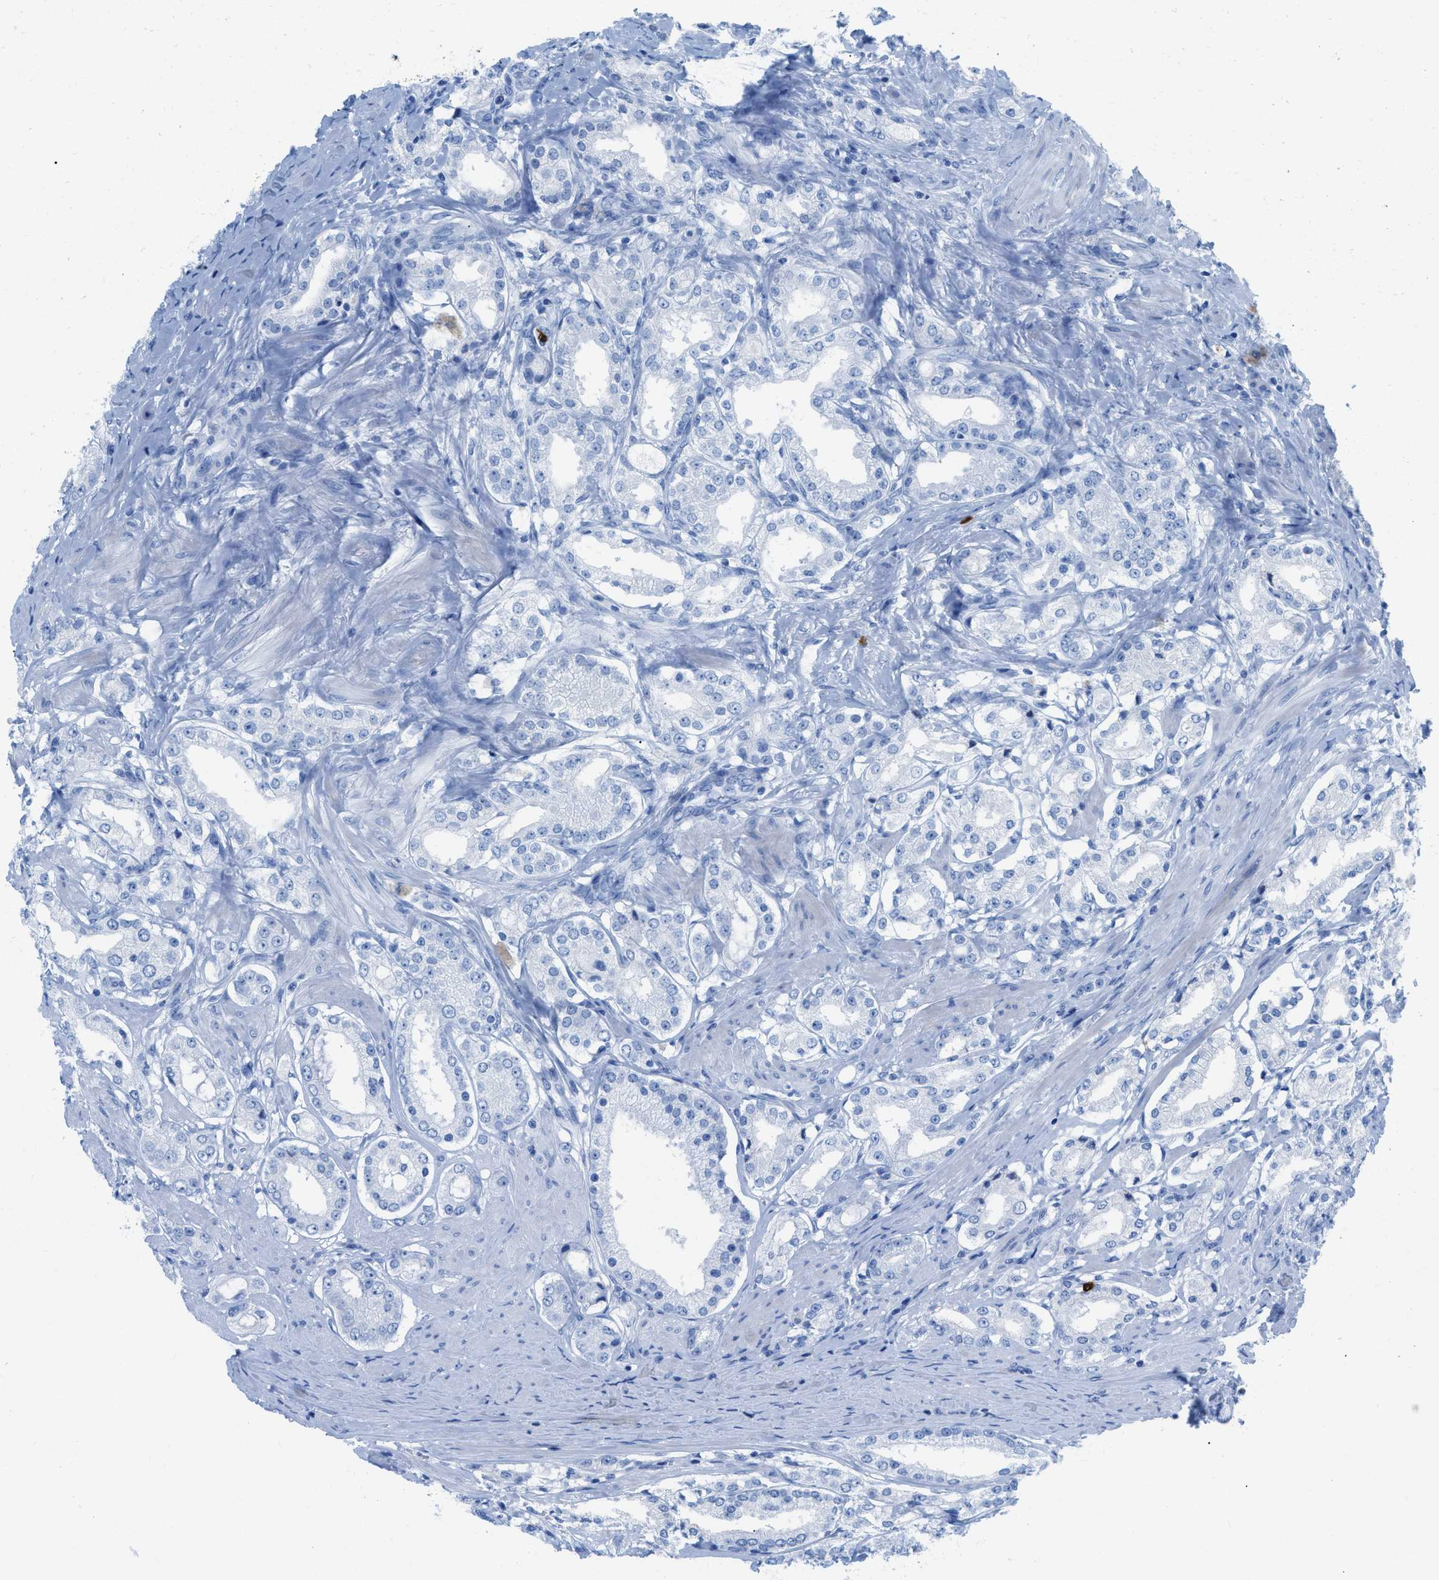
{"staining": {"intensity": "negative", "quantity": "none", "location": "none"}, "tissue": "prostate cancer", "cell_type": "Tumor cells", "image_type": "cancer", "snomed": [{"axis": "morphology", "description": "Adenocarcinoma, Low grade"}, {"axis": "topography", "description": "Prostate"}], "caption": "This is a micrograph of immunohistochemistry staining of prostate cancer, which shows no staining in tumor cells. (DAB immunohistochemistry with hematoxylin counter stain).", "gene": "TCL1A", "patient": {"sex": "male", "age": 63}}